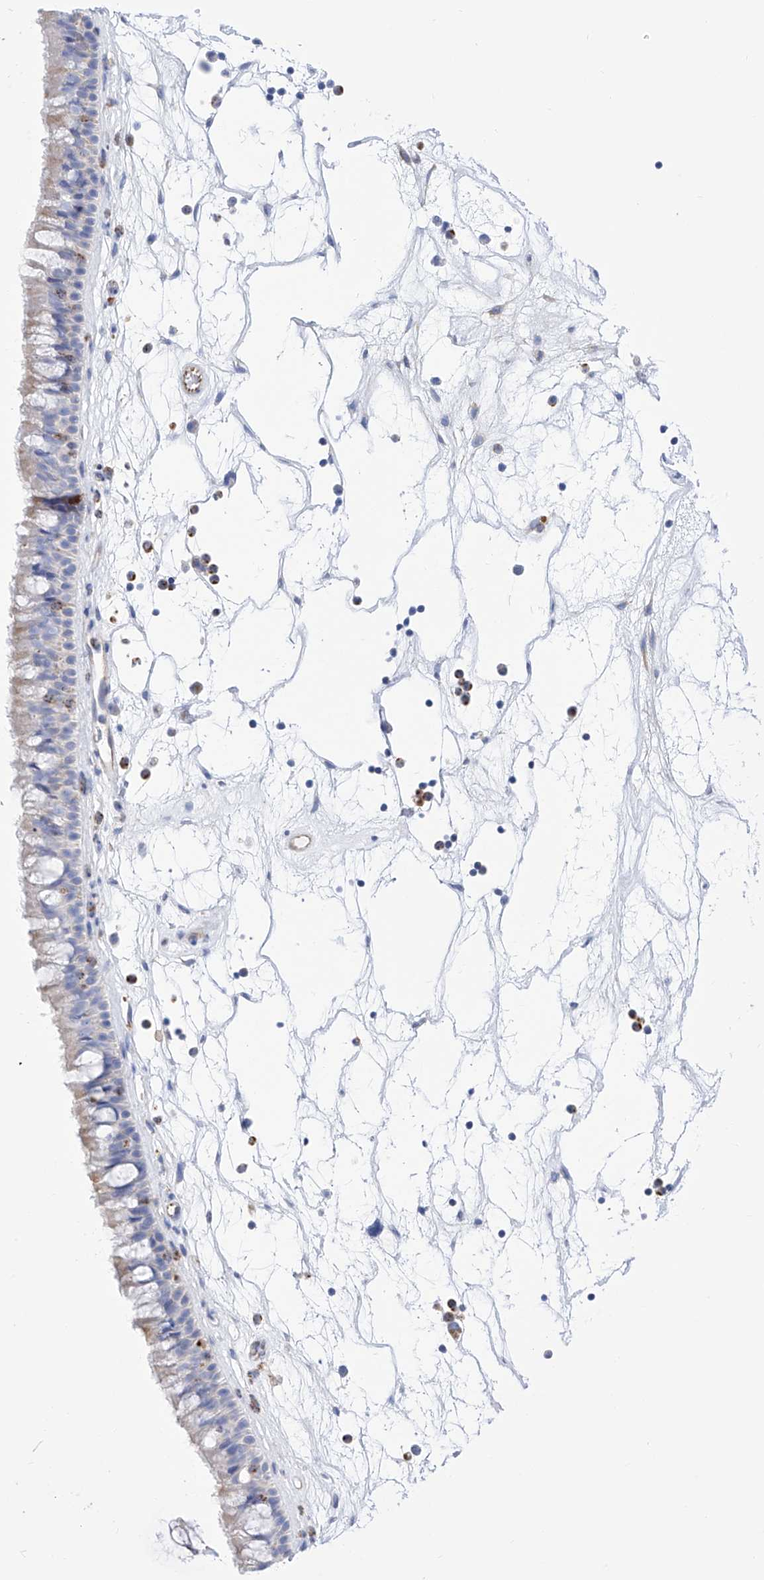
{"staining": {"intensity": "negative", "quantity": "none", "location": "none"}, "tissue": "nasopharynx", "cell_type": "Respiratory epithelial cells", "image_type": "normal", "snomed": [{"axis": "morphology", "description": "Normal tissue, NOS"}, {"axis": "topography", "description": "Nasopharynx"}], "caption": "The photomicrograph demonstrates no staining of respiratory epithelial cells in benign nasopharynx. (Immunohistochemistry (ihc), brightfield microscopy, high magnification).", "gene": "FLG", "patient": {"sex": "male", "age": 64}}